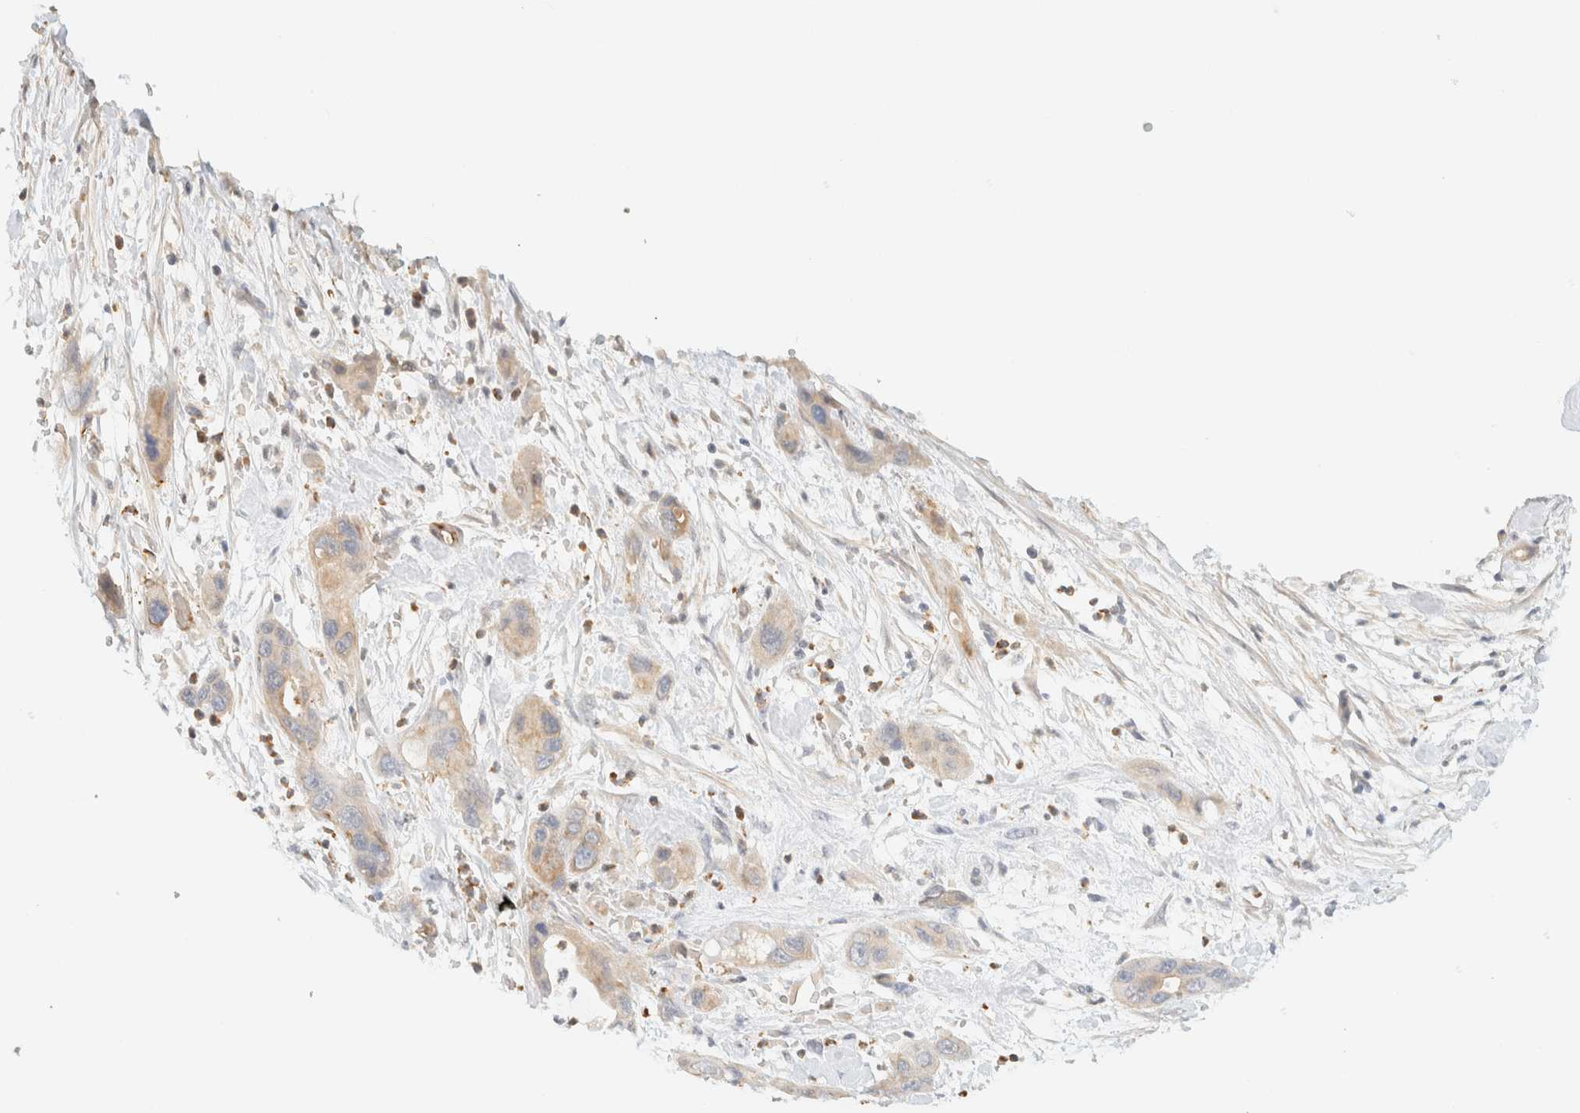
{"staining": {"intensity": "weak", "quantity": "<25%", "location": "cytoplasmic/membranous"}, "tissue": "pancreatic cancer", "cell_type": "Tumor cells", "image_type": "cancer", "snomed": [{"axis": "morphology", "description": "Adenocarcinoma, NOS"}, {"axis": "topography", "description": "Pancreas"}], "caption": "Pancreatic cancer was stained to show a protein in brown. There is no significant expression in tumor cells.", "gene": "TNK1", "patient": {"sex": "female", "age": 71}}